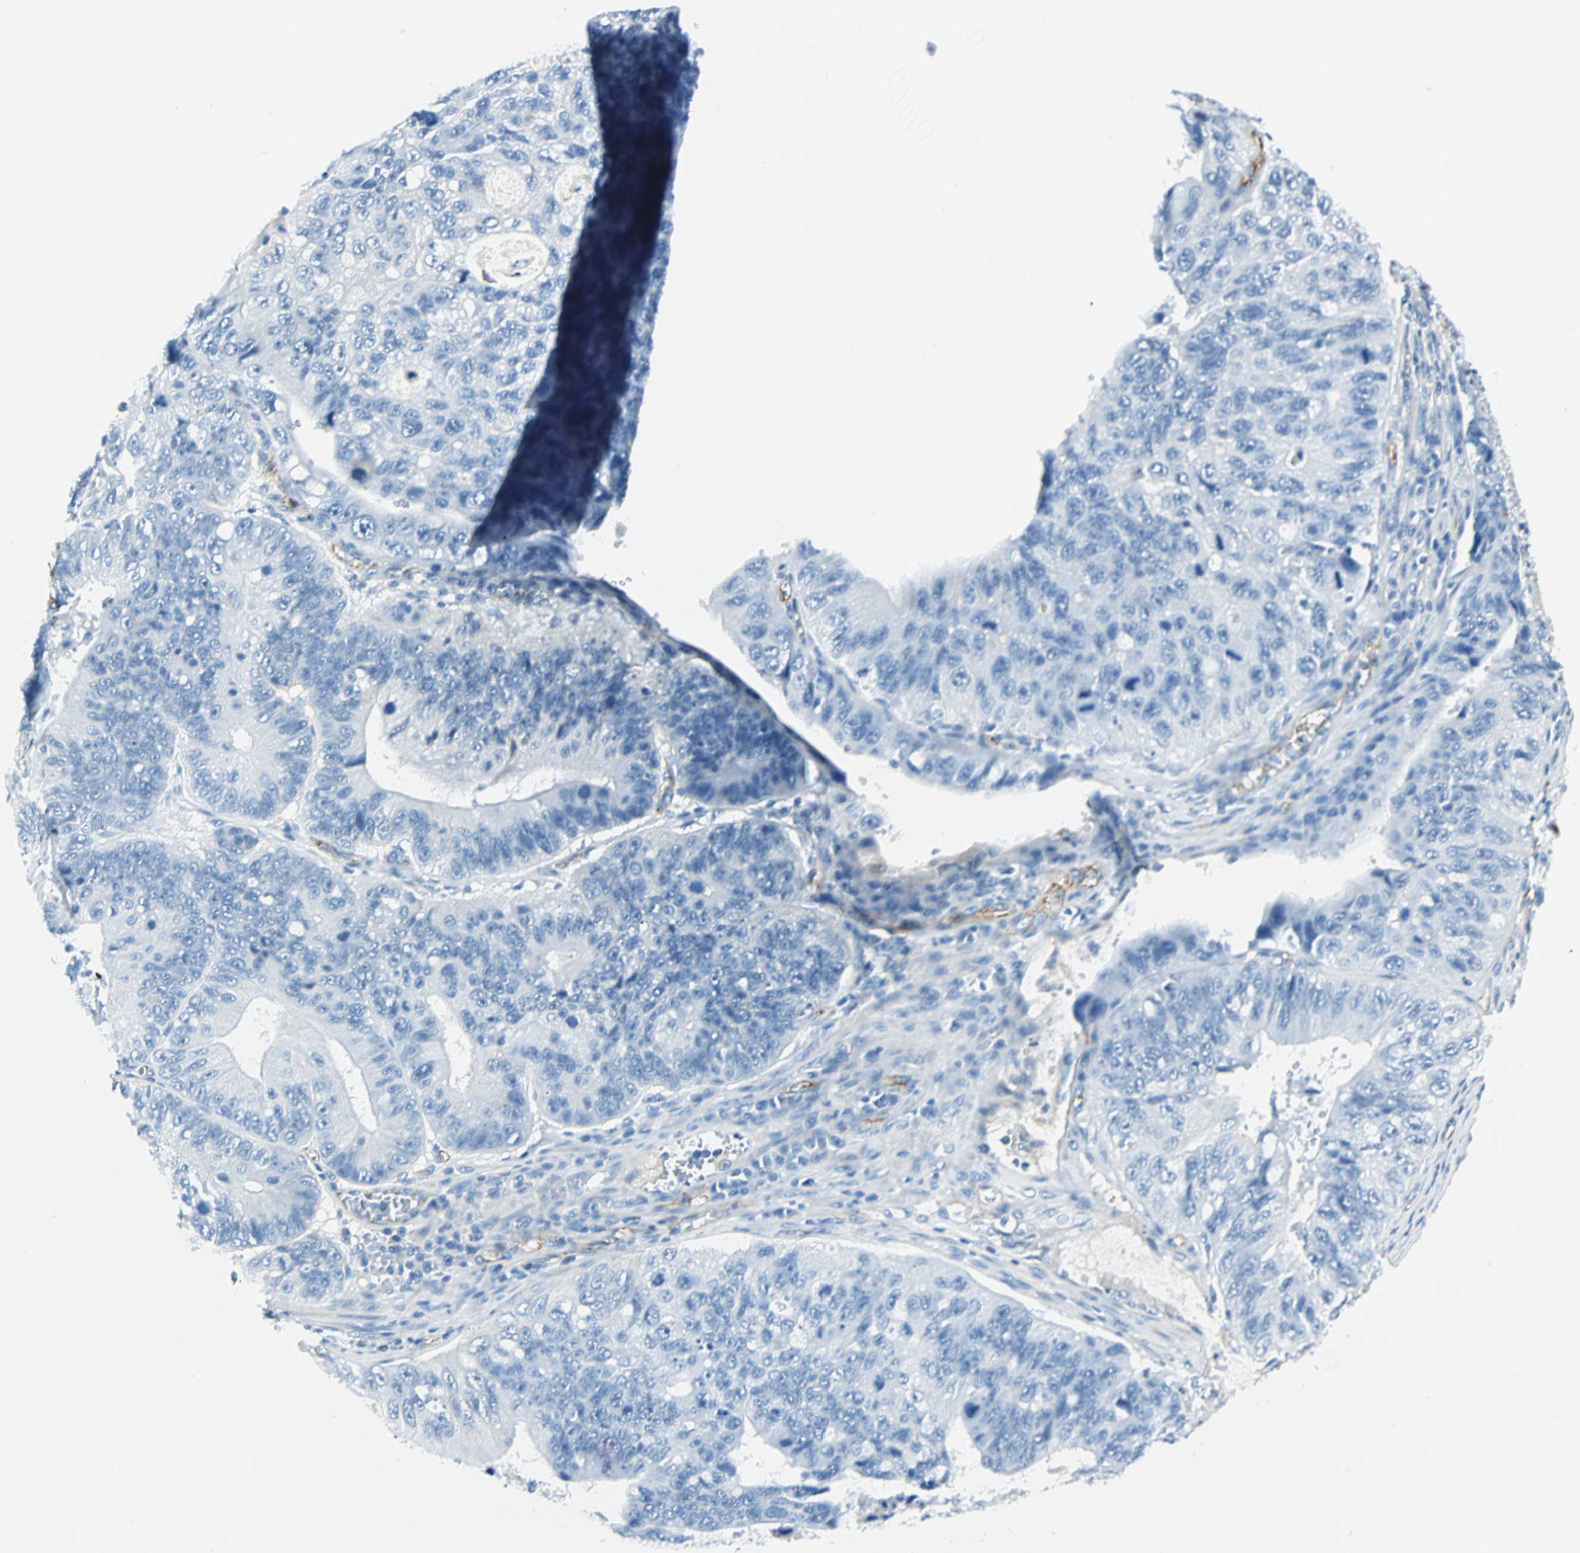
{"staining": {"intensity": "negative", "quantity": "none", "location": "none"}, "tissue": "stomach cancer", "cell_type": "Tumor cells", "image_type": "cancer", "snomed": [{"axis": "morphology", "description": "Adenocarcinoma, NOS"}, {"axis": "topography", "description": "Stomach"}], "caption": "Immunohistochemistry (IHC) histopathology image of human stomach adenocarcinoma stained for a protein (brown), which shows no expression in tumor cells.", "gene": "VPS9D1", "patient": {"sex": "male", "age": 59}}